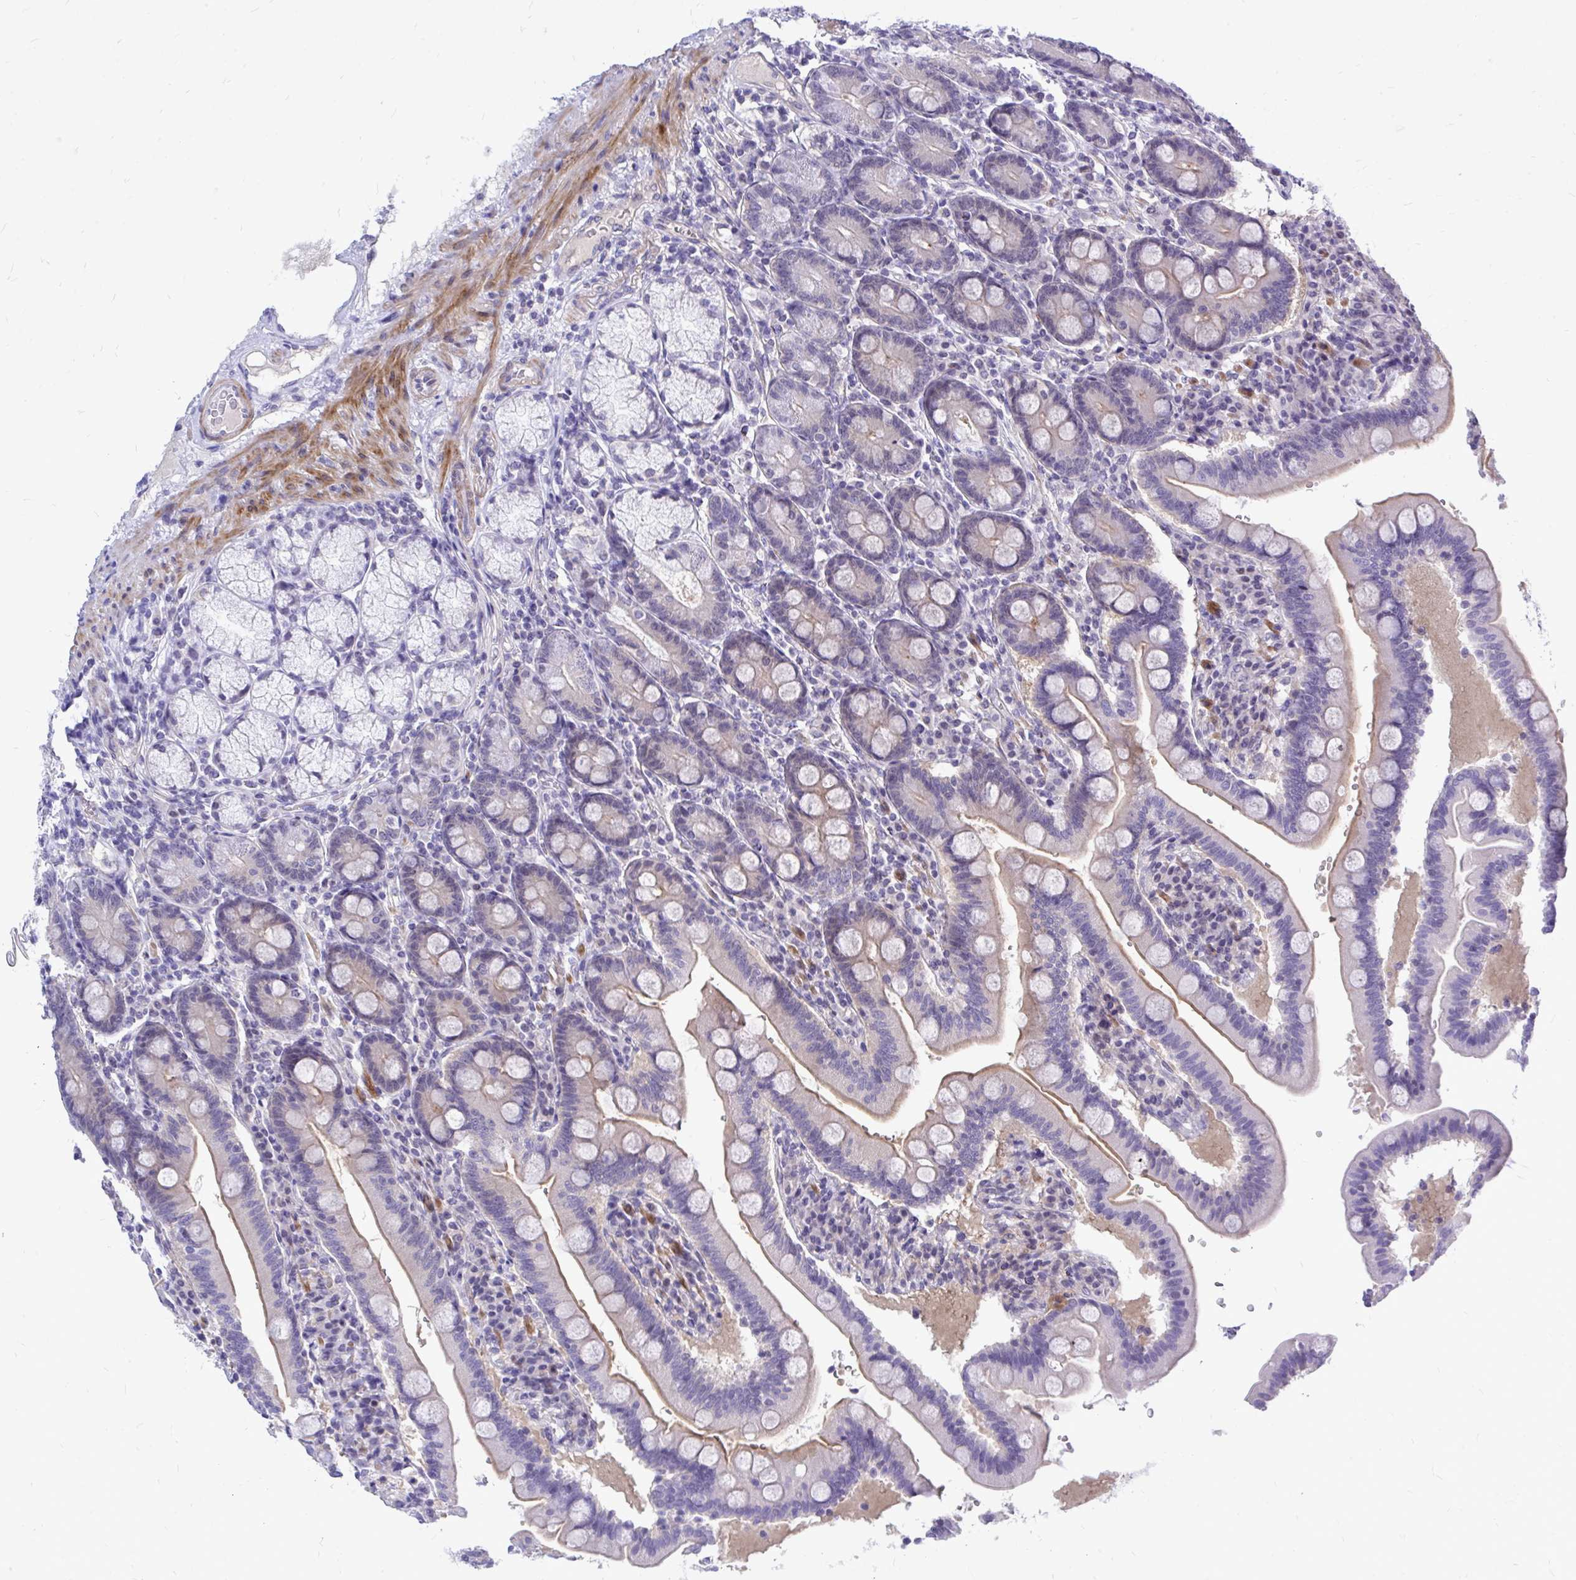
{"staining": {"intensity": "moderate", "quantity": "25%-75%", "location": "cytoplasmic/membranous"}, "tissue": "duodenum", "cell_type": "Glandular cells", "image_type": "normal", "snomed": [{"axis": "morphology", "description": "Normal tissue, NOS"}, {"axis": "topography", "description": "Duodenum"}], "caption": "A brown stain highlights moderate cytoplasmic/membranous staining of a protein in glandular cells of unremarkable human duodenum.", "gene": "ZBTB25", "patient": {"sex": "female", "age": 67}}